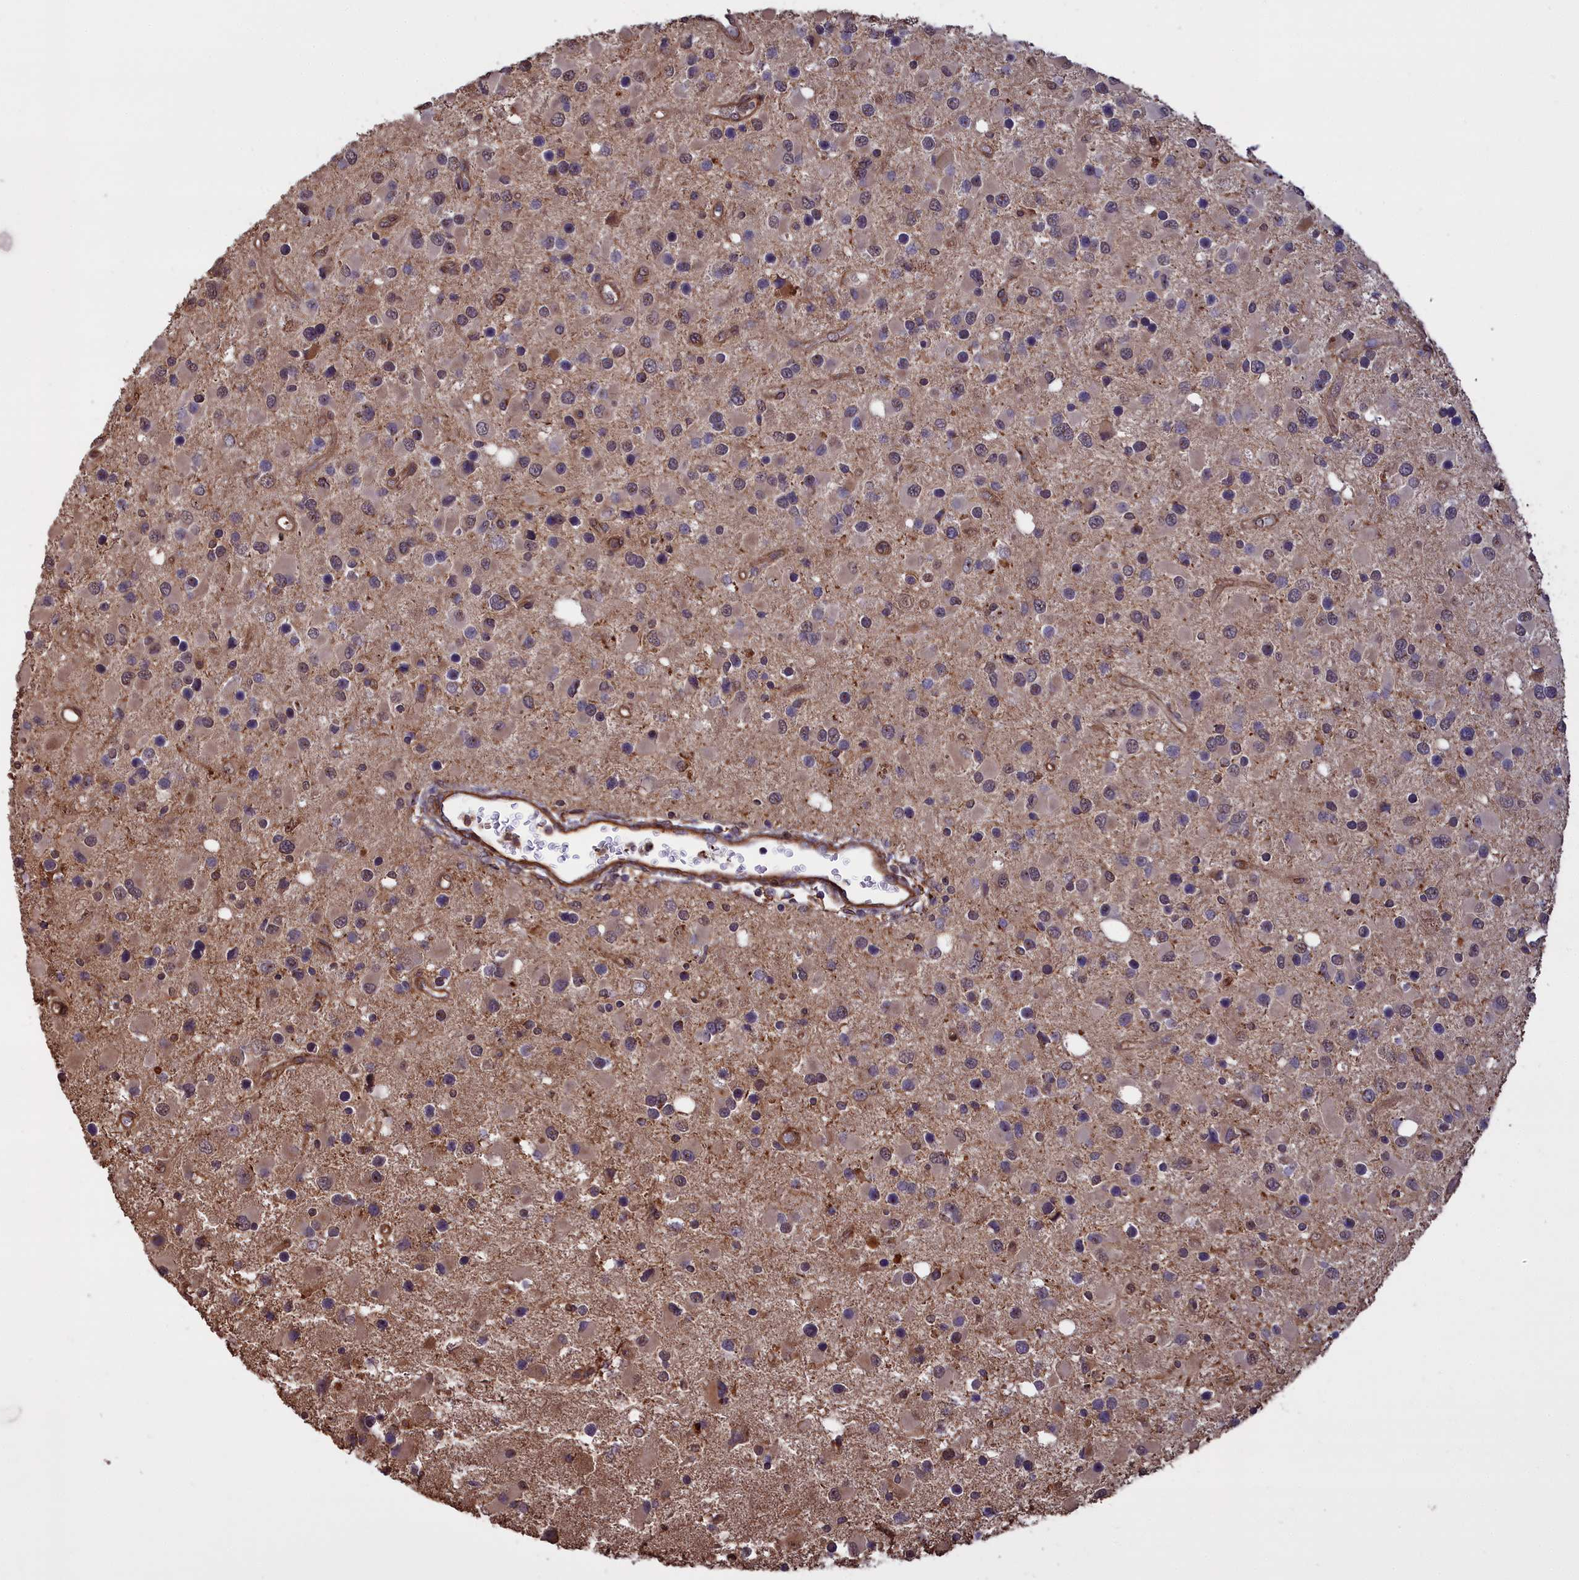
{"staining": {"intensity": "moderate", "quantity": "<25%", "location": "cytoplasmic/membranous,nuclear"}, "tissue": "glioma", "cell_type": "Tumor cells", "image_type": "cancer", "snomed": [{"axis": "morphology", "description": "Glioma, malignant, High grade"}, {"axis": "topography", "description": "Brain"}], "caption": "Tumor cells reveal low levels of moderate cytoplasmic/membranous and nuclear positivity in about <25% of cells in glioma. The staining was performed using DAB (3,3'-diaminobenzidine), with brown indicating positive protein expression. Nuclei are stained blue with hematoxylin.", "gene": "ATP6V0A2", "patient": {"sex": "male", "age": 53}}